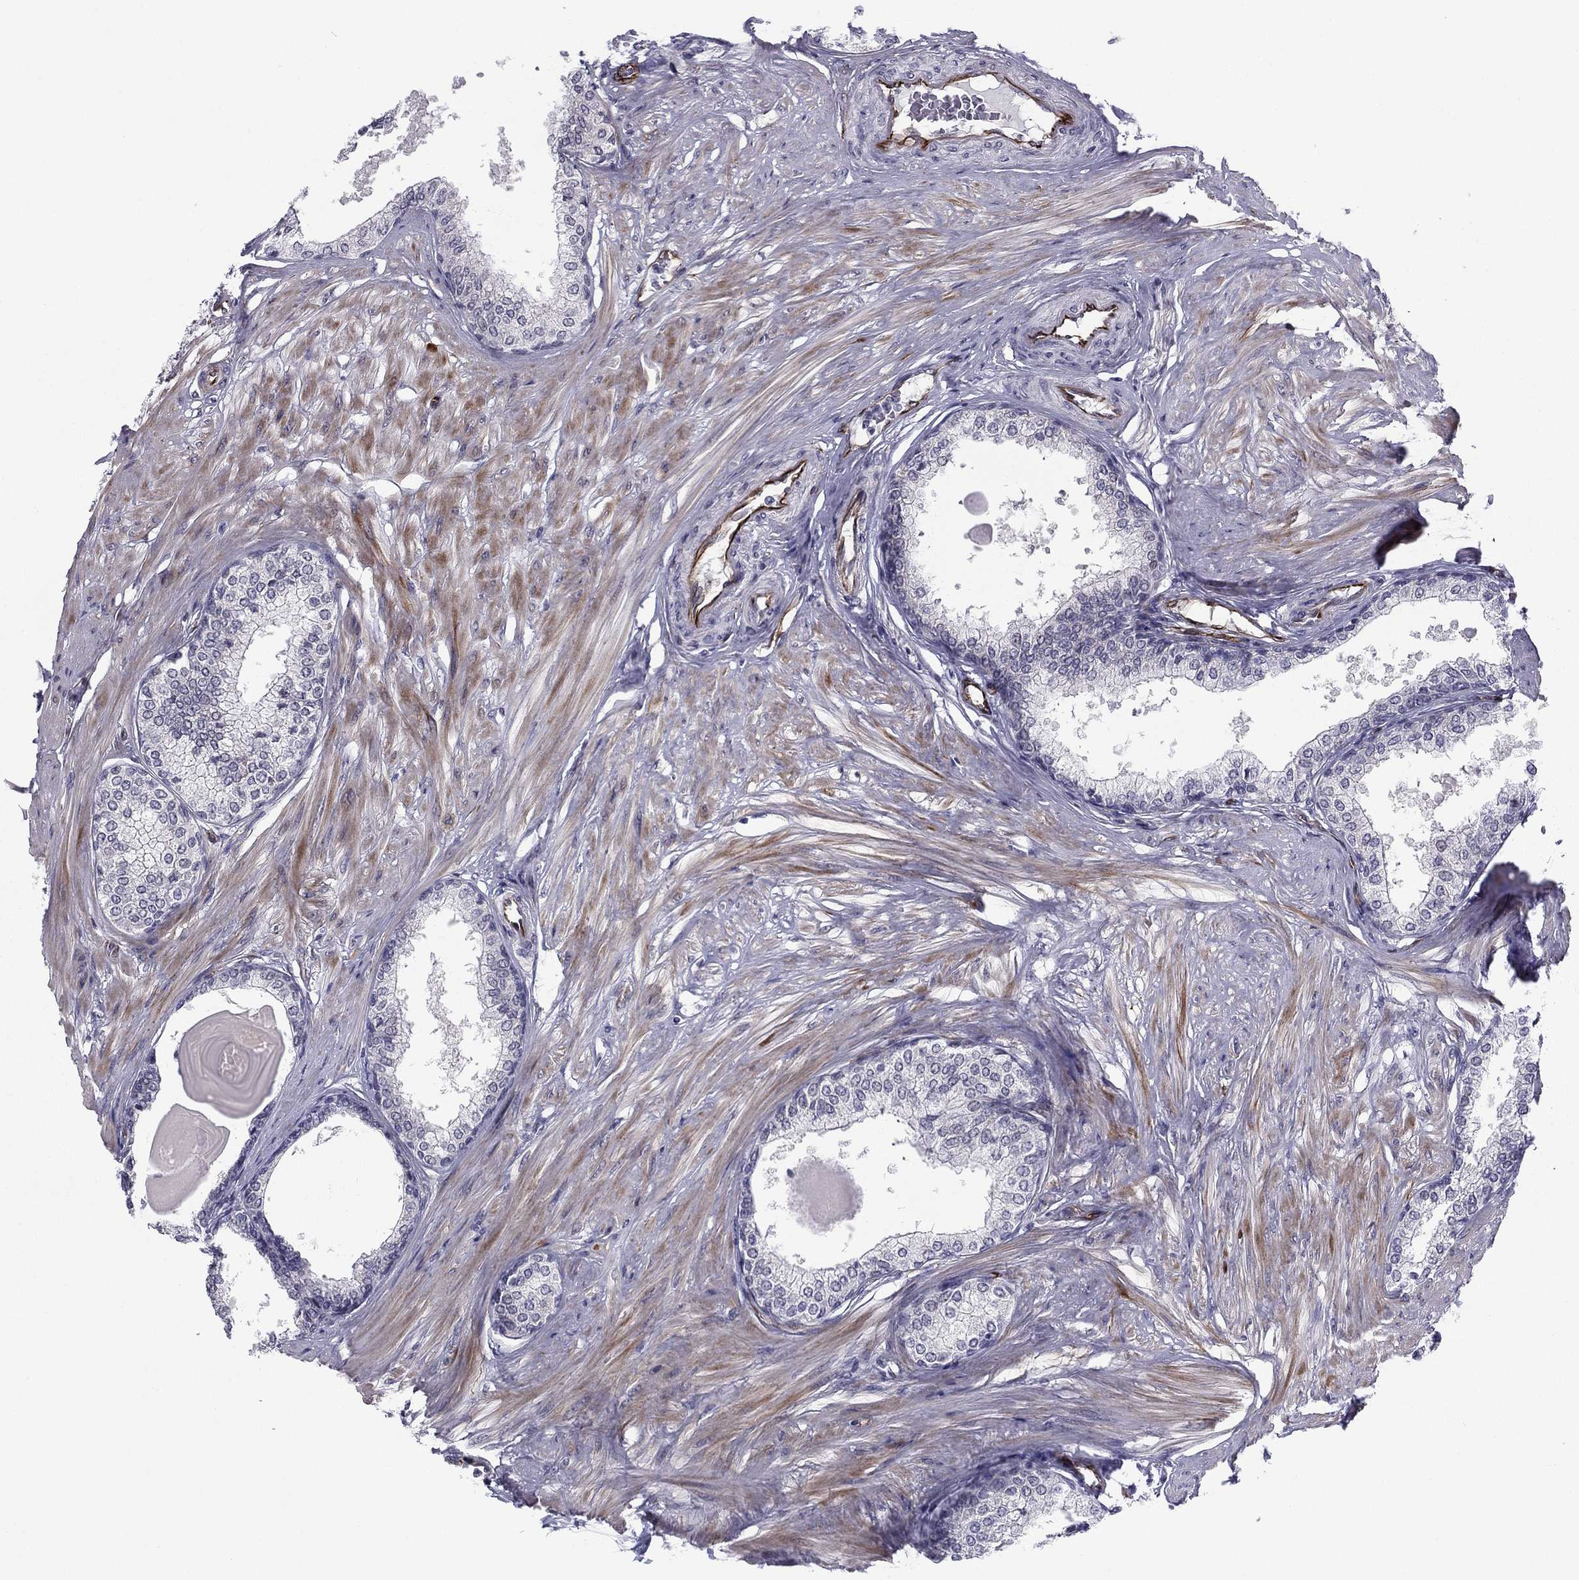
{"staining": {"intensity": "negative", "quantity": "none", "location": "none"}, "tissue": "prostate", "cell_type": "Glandular cells", "image_type": "normal", "snomed": [{"axis": "morphology", "description": "Normal tissue, NOS"}, {"axis": "topography", "description": "Prostate"}], "caption": "Human prostate stained for a protein using immunohistochemistry (IHC) reveals no expression in glandular cells.", "gene": "ANKS4B", "patient": {"sex": "male", "age": 63}}